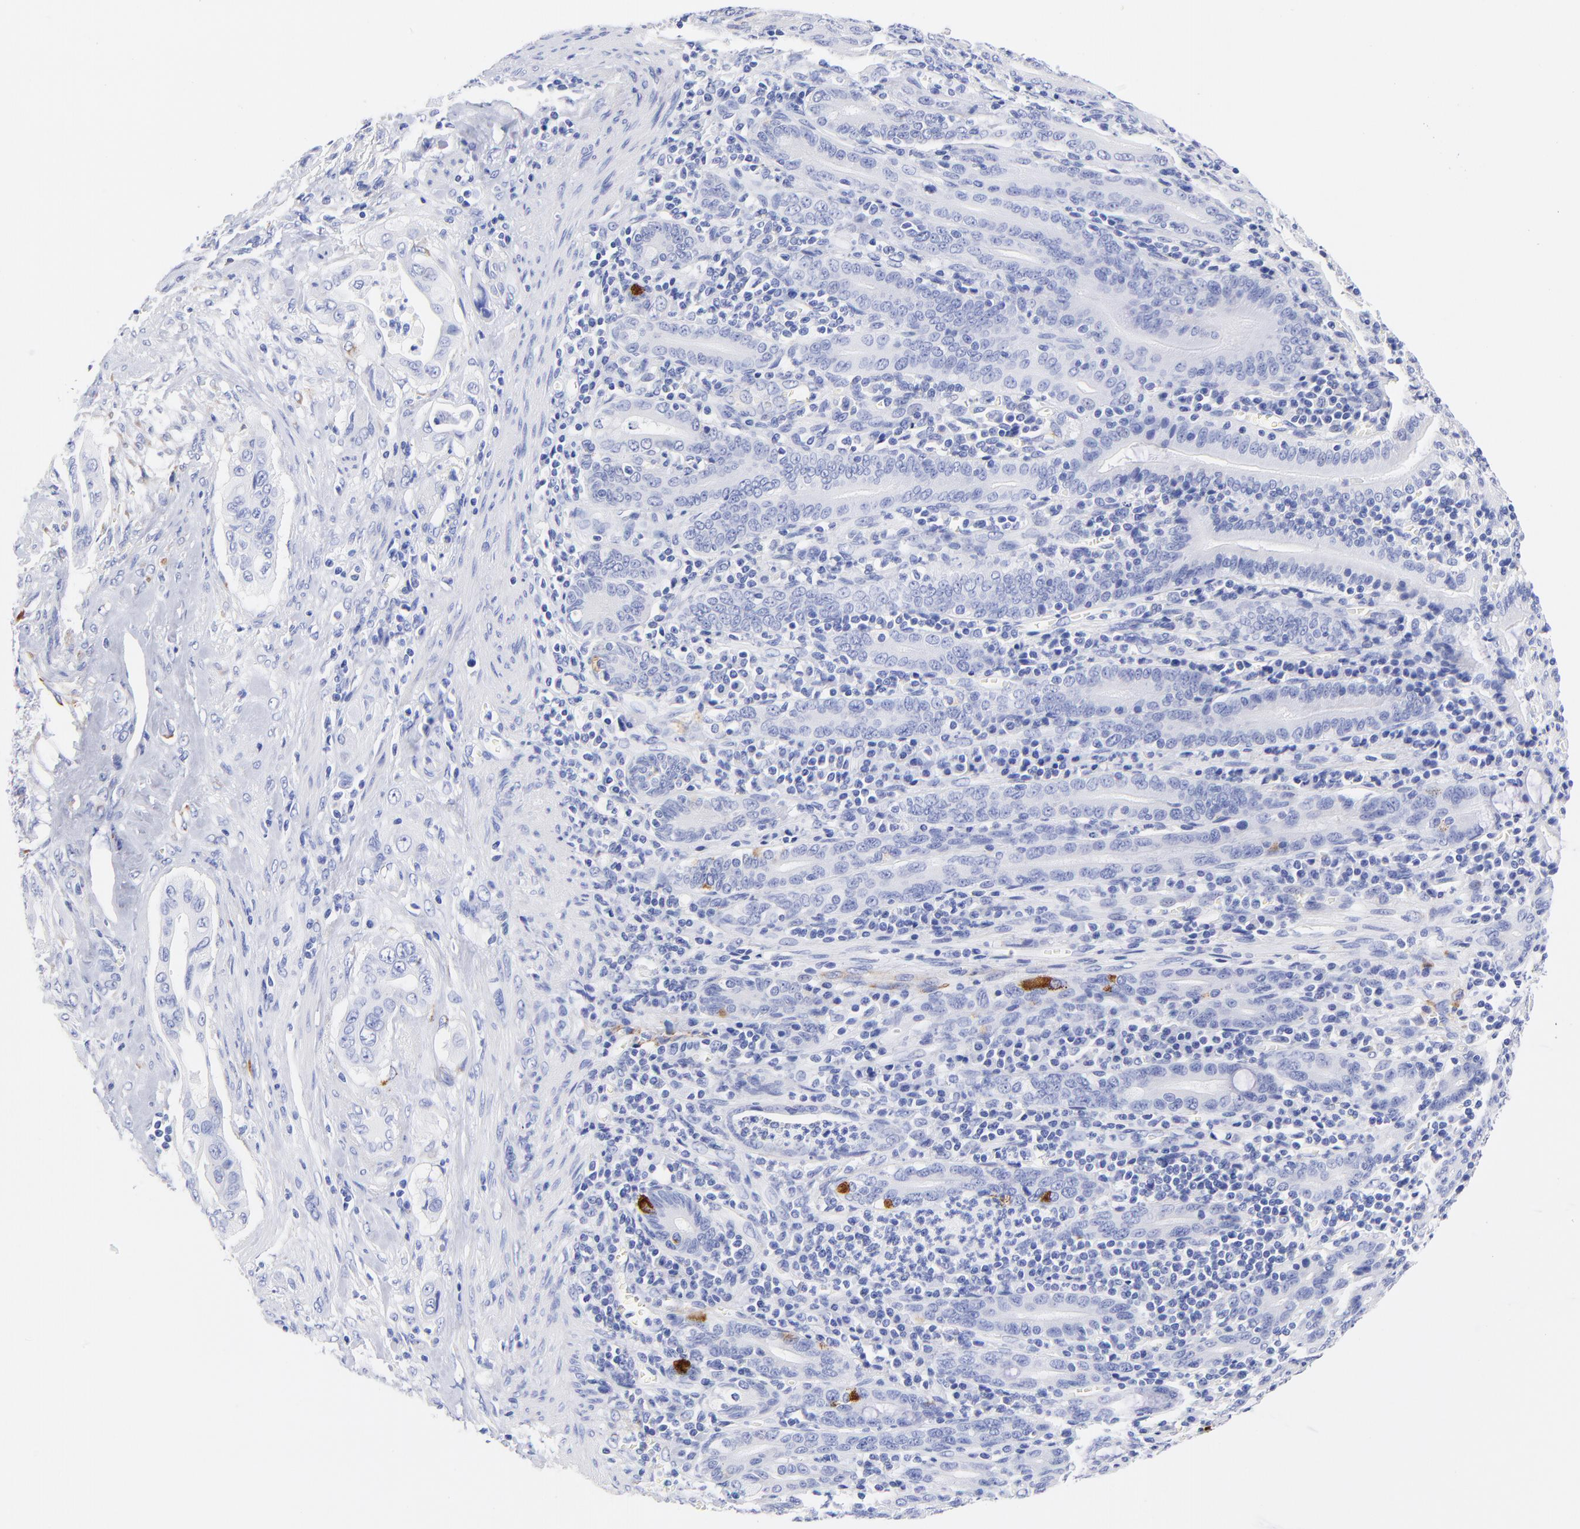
{"staining": {"intensity": "negative", "quantity": "none", "location": "none"}, "tissue": "pancreatic cancer", "cell_type": "Tumor cells", "image_type": "cancer", "snomed": [{"axis": "morphology", "description": "Adenocarcinoma, NOS"}, {"axis": "topography", "description": "Pancreas"}], "caption": "Tumor cells show no significant positivity in pancreatic adenocarcinoma.", "gene": "C1QTNF6", "patient": {"sex": "male", "age": 77}}